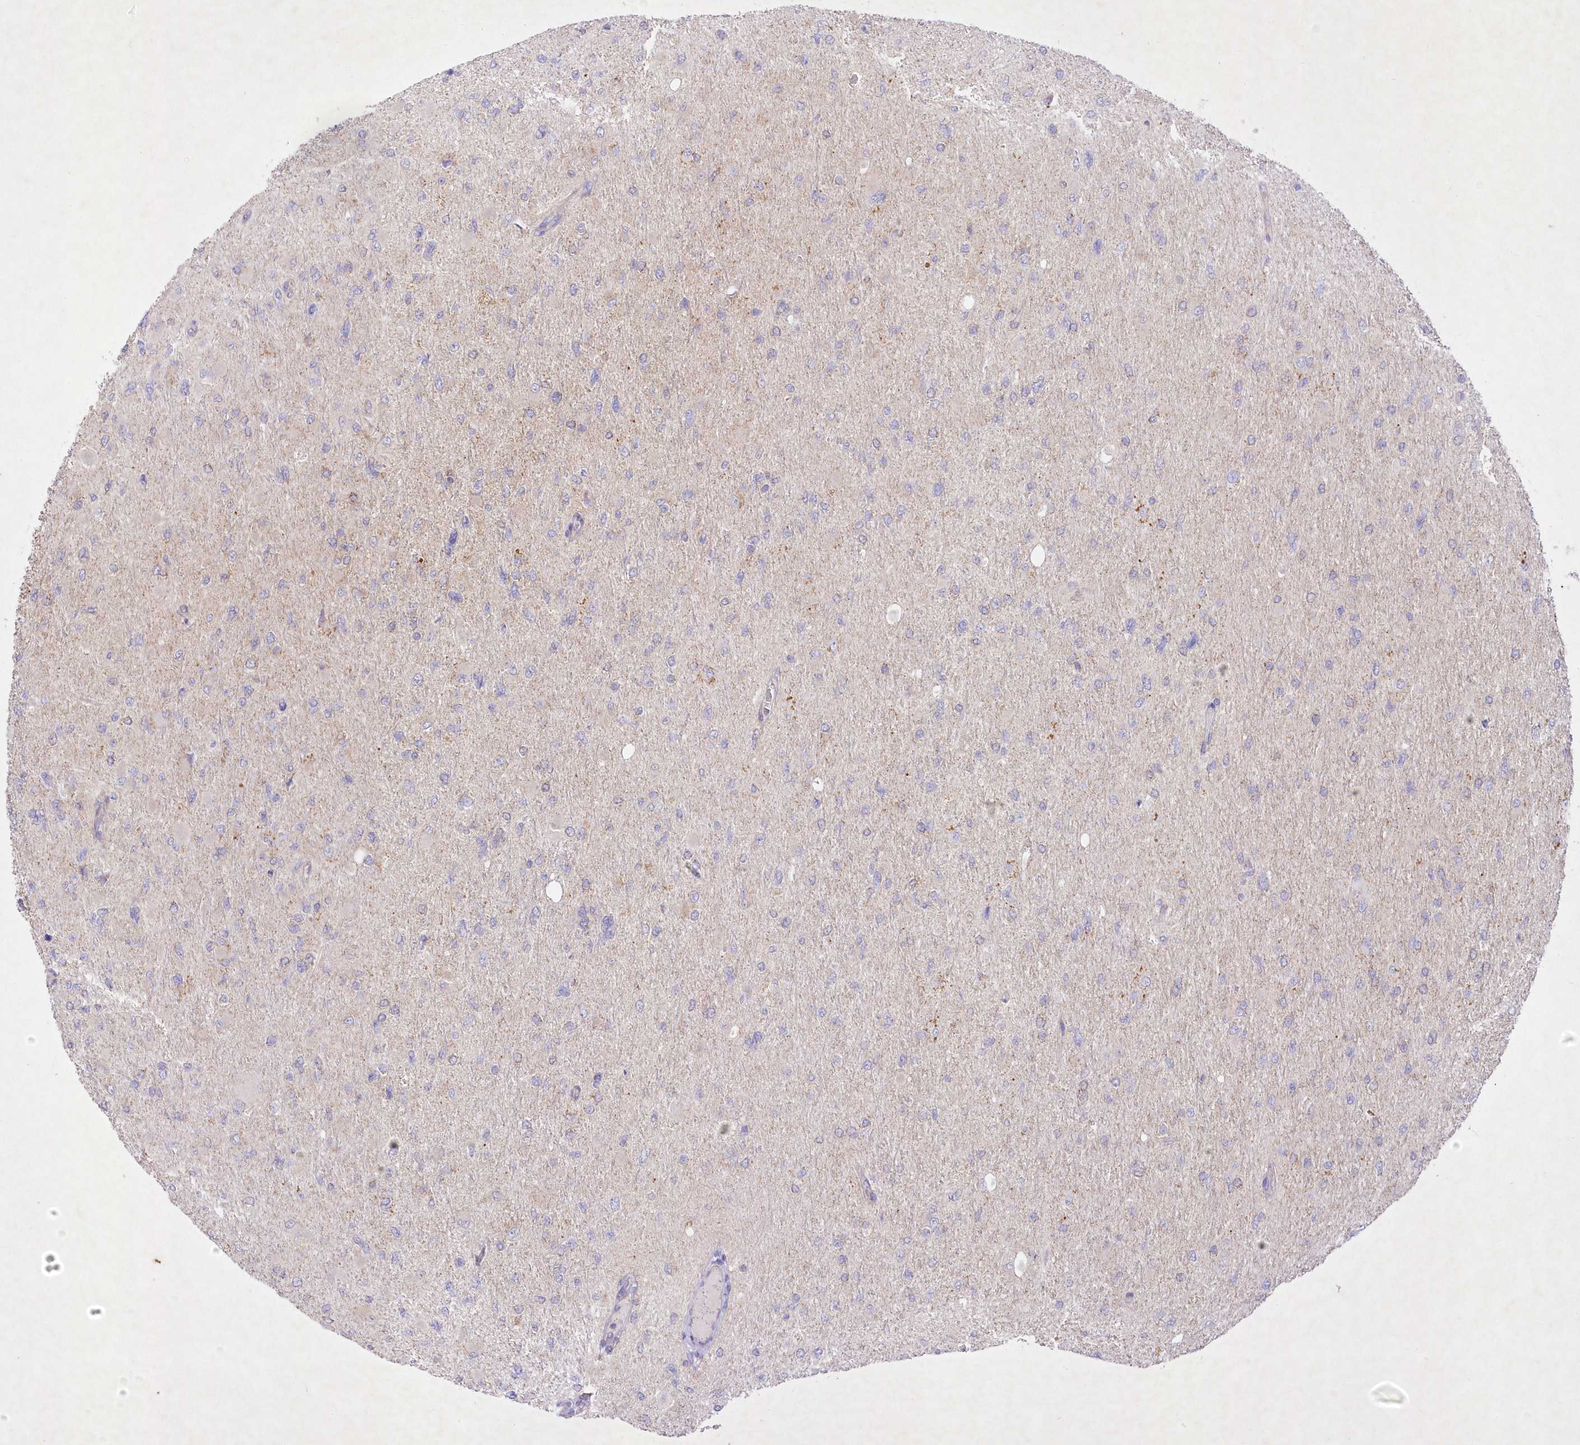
{"staining": {"intensity": "negative", "quantity": "none", "location": "none"}, "tissue": "glioma", "cell_type": "Tumor cells", "image_type": "cancer", "snomed": [{"axis": "morphology", "description": "Glioma, malignant, High grade"}, {"axis": "topography", "description": "Cerebral cortex"}], "caption": "An immunohistochemistry (IHC) photomicrograph of glioma is shown. There is no staining in tumor cells of glioma. (DAB (3,3'-diaminobenzidine) immunohistochemistry (IHC) with hematoxylin counter stain).", "gene": "ITSN2", "patient": {"sex": "female", "age": 36}}